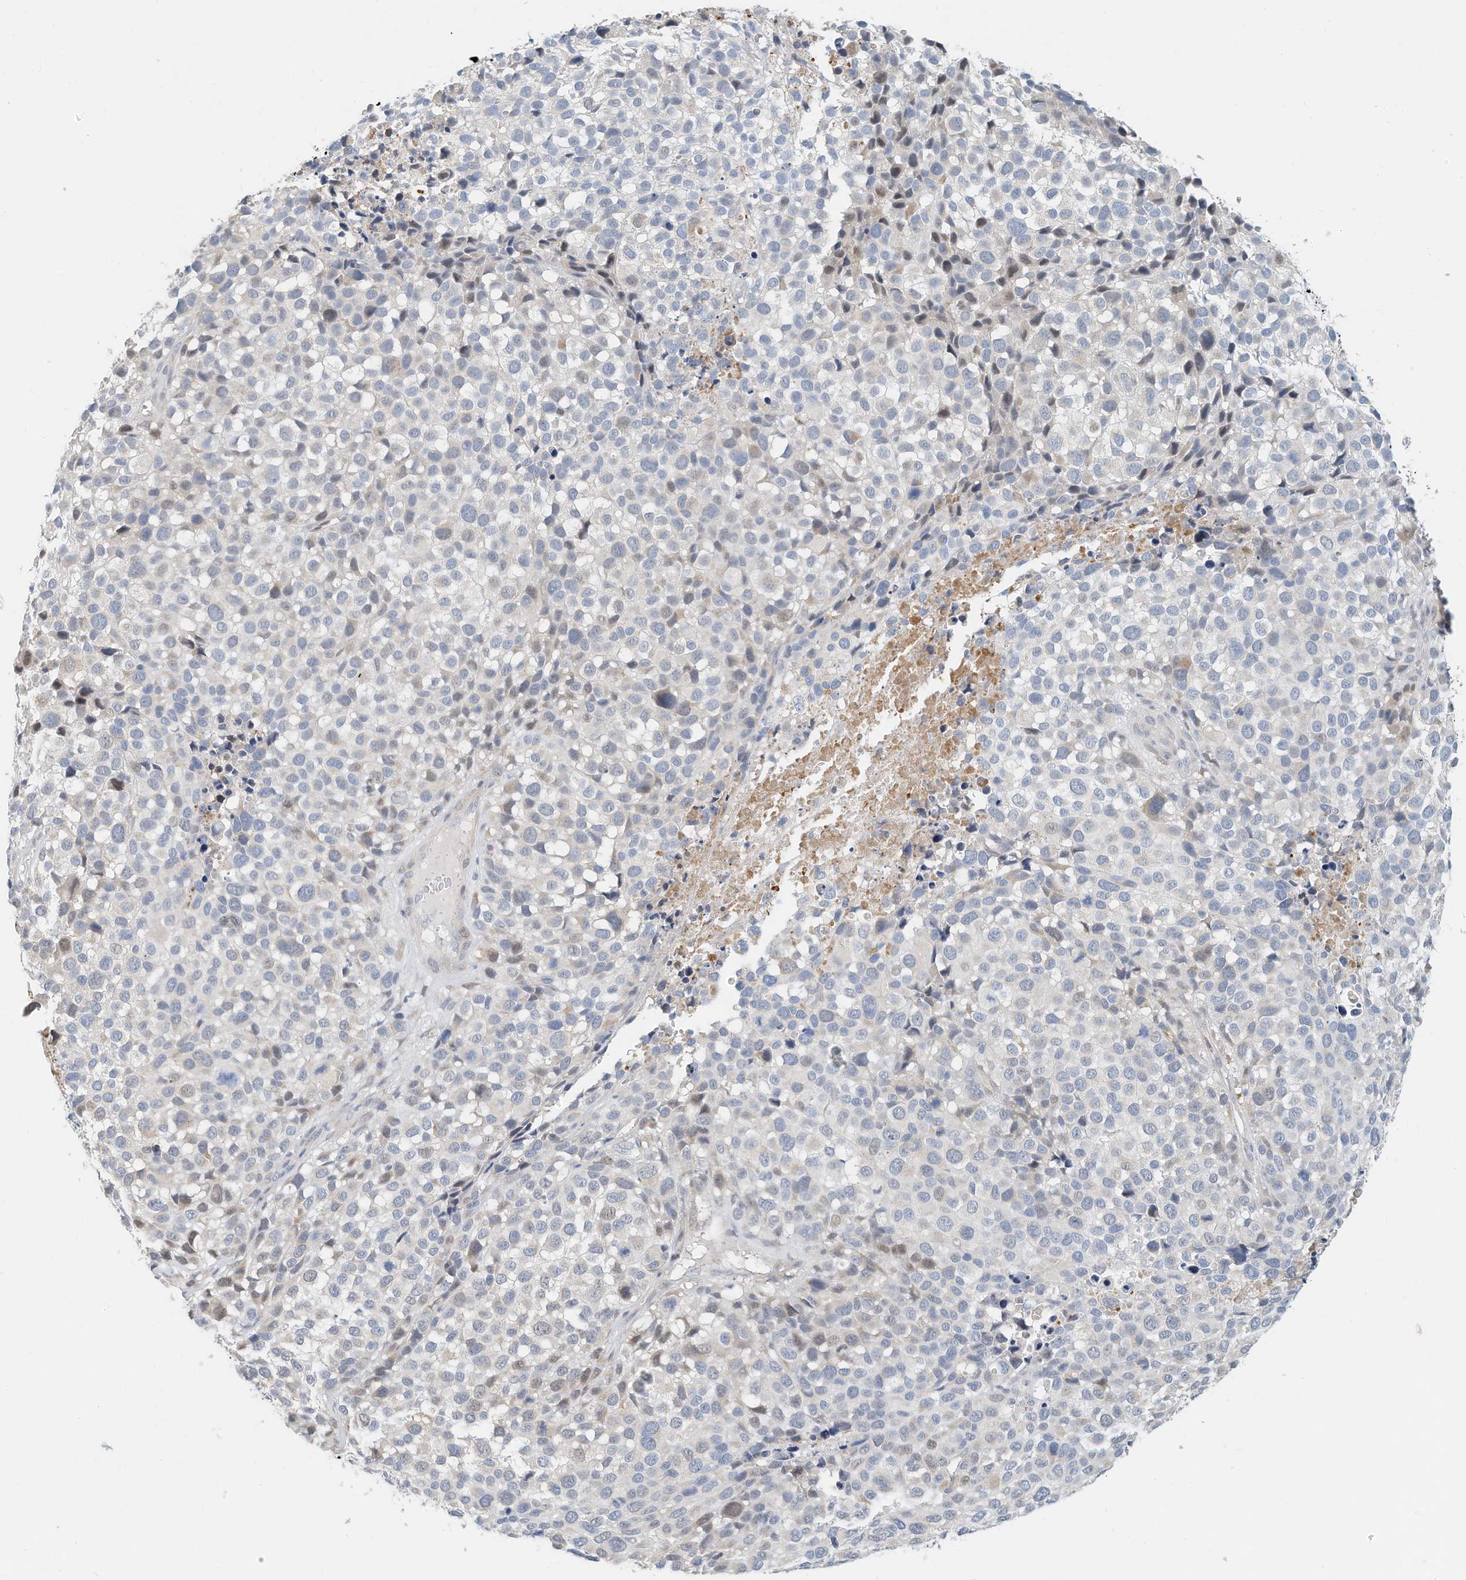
{"staining": {"intensity": "negative", "quantity": "none", "location": "none"}, "tissue": "melanoma", "cell_type": "Tumor cells", "image_type": "cancer", "snomed": [{"axis": "morphology", "description": "Malignant melanoma, NOS"}, {"axis": "topography", "description": "Skin of trunk"}], "caption": "The histopathology image exhibits no staining of tumor cells in melanoma.", "gene": "ARHGAP28", "patient": {"sex": "male", "age": 71}}